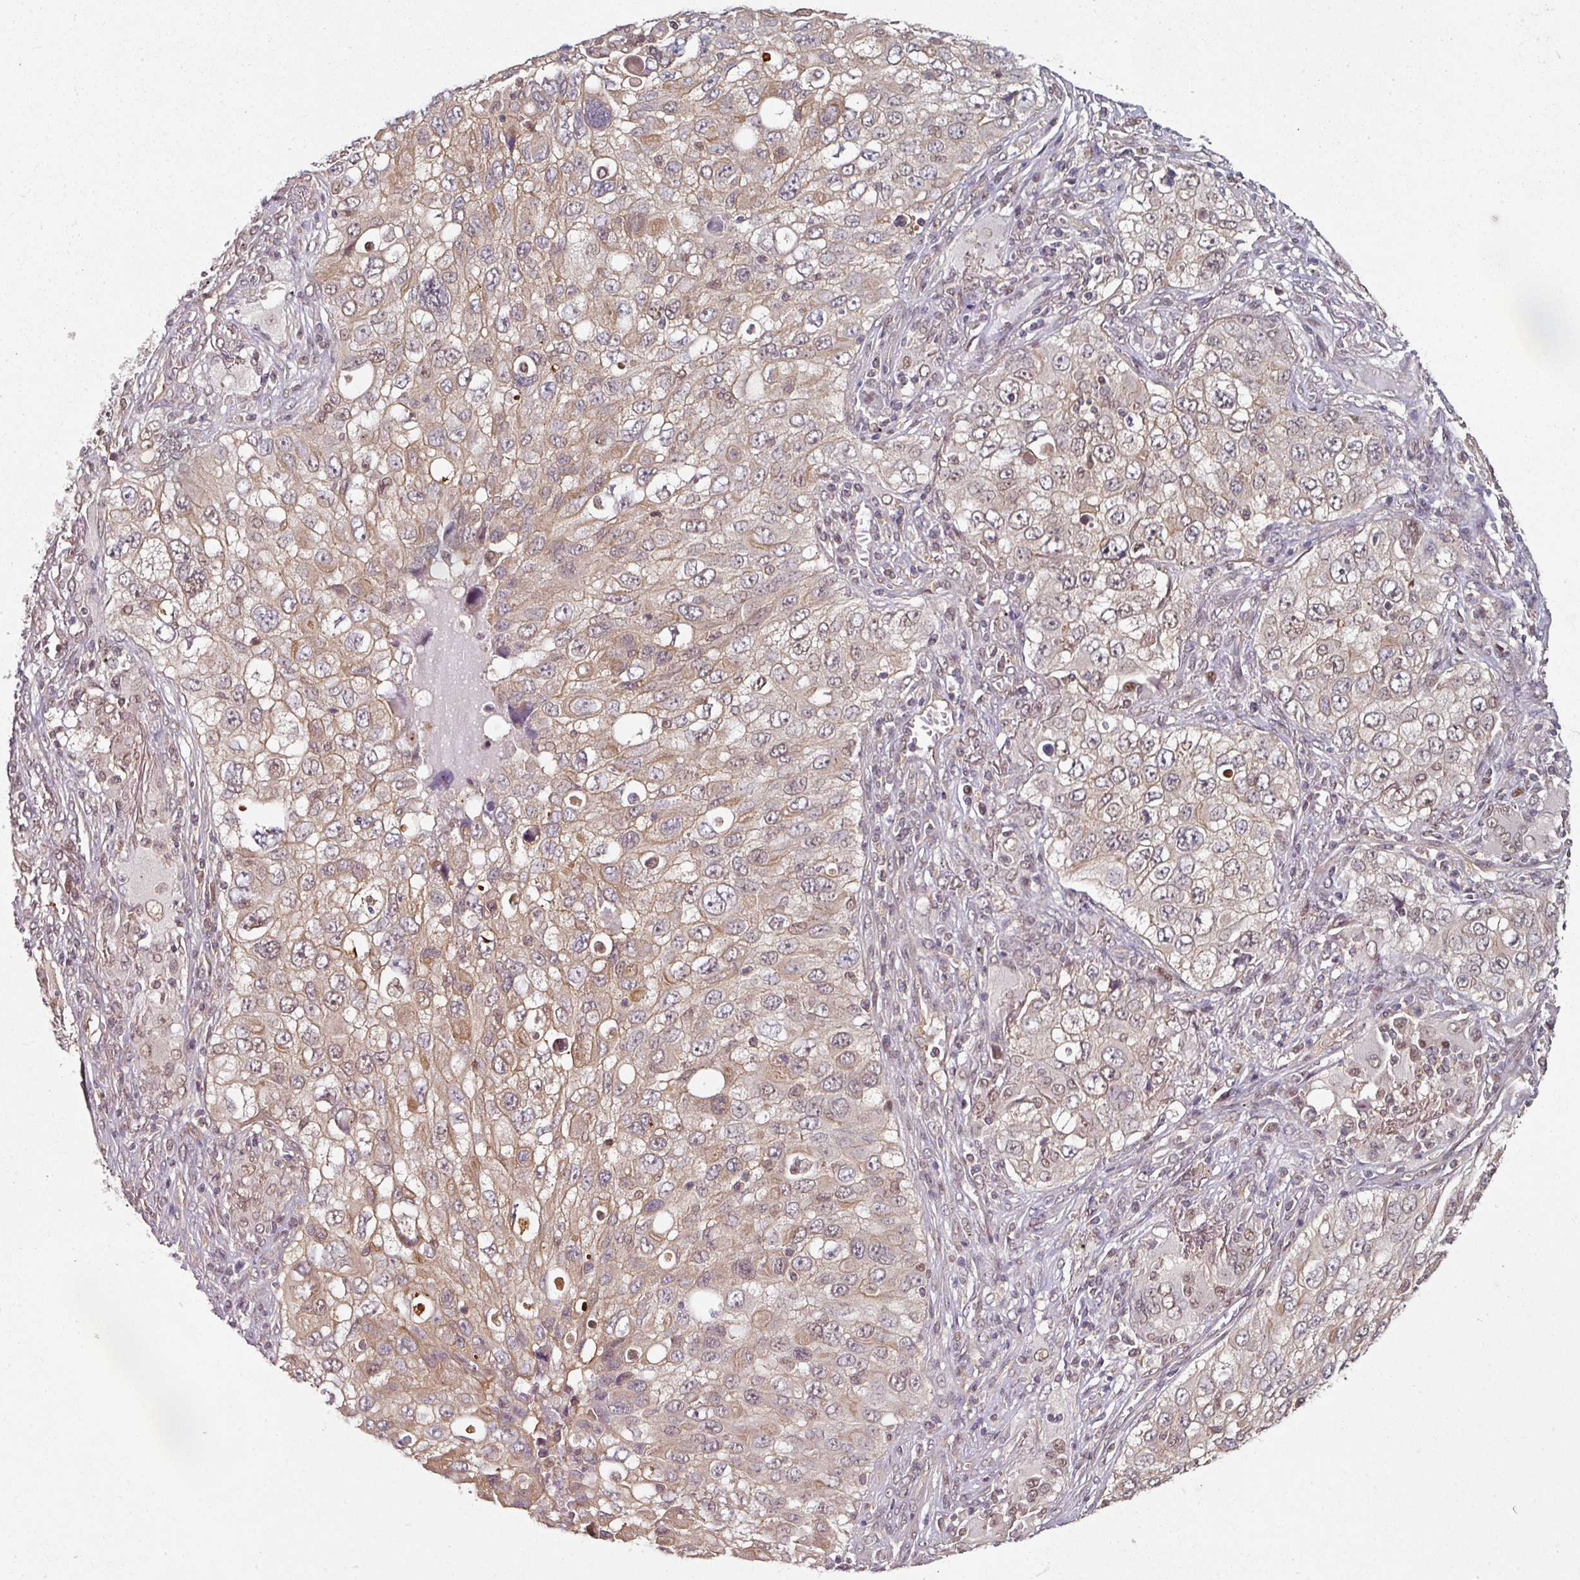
{"staining": {"intensity": "weak", "quantity": "25%-75%", "location": "cytoplasmic/membranous,nuclear"}, "tissue": "lung cancer", "cell_type": "Tumor cells", "image_type": "cancer", "snomed": [{"axis": "morphology", "description": "Adenocarcinoma, NOS"}, {"axis": "morphology", "description": "Adenocarcinoma, metastatic, NOS"}, {"axis": "topography", "description": "Lymph node"}, {"axis": "topography", "description": "Lung"}], "caption": "Lung cancer was stained to show a protein in brown. There is low levels of weak cytoplasmic/membranous and nuclear expression in about 25%-75% of tumor cells. (DAB (3,3'-diaminobenzidine) = brown stain, brightfield microscopy at high magnification).", "gene": "PSME3IP1", "patient": {"sex": "female", "age": 42}}